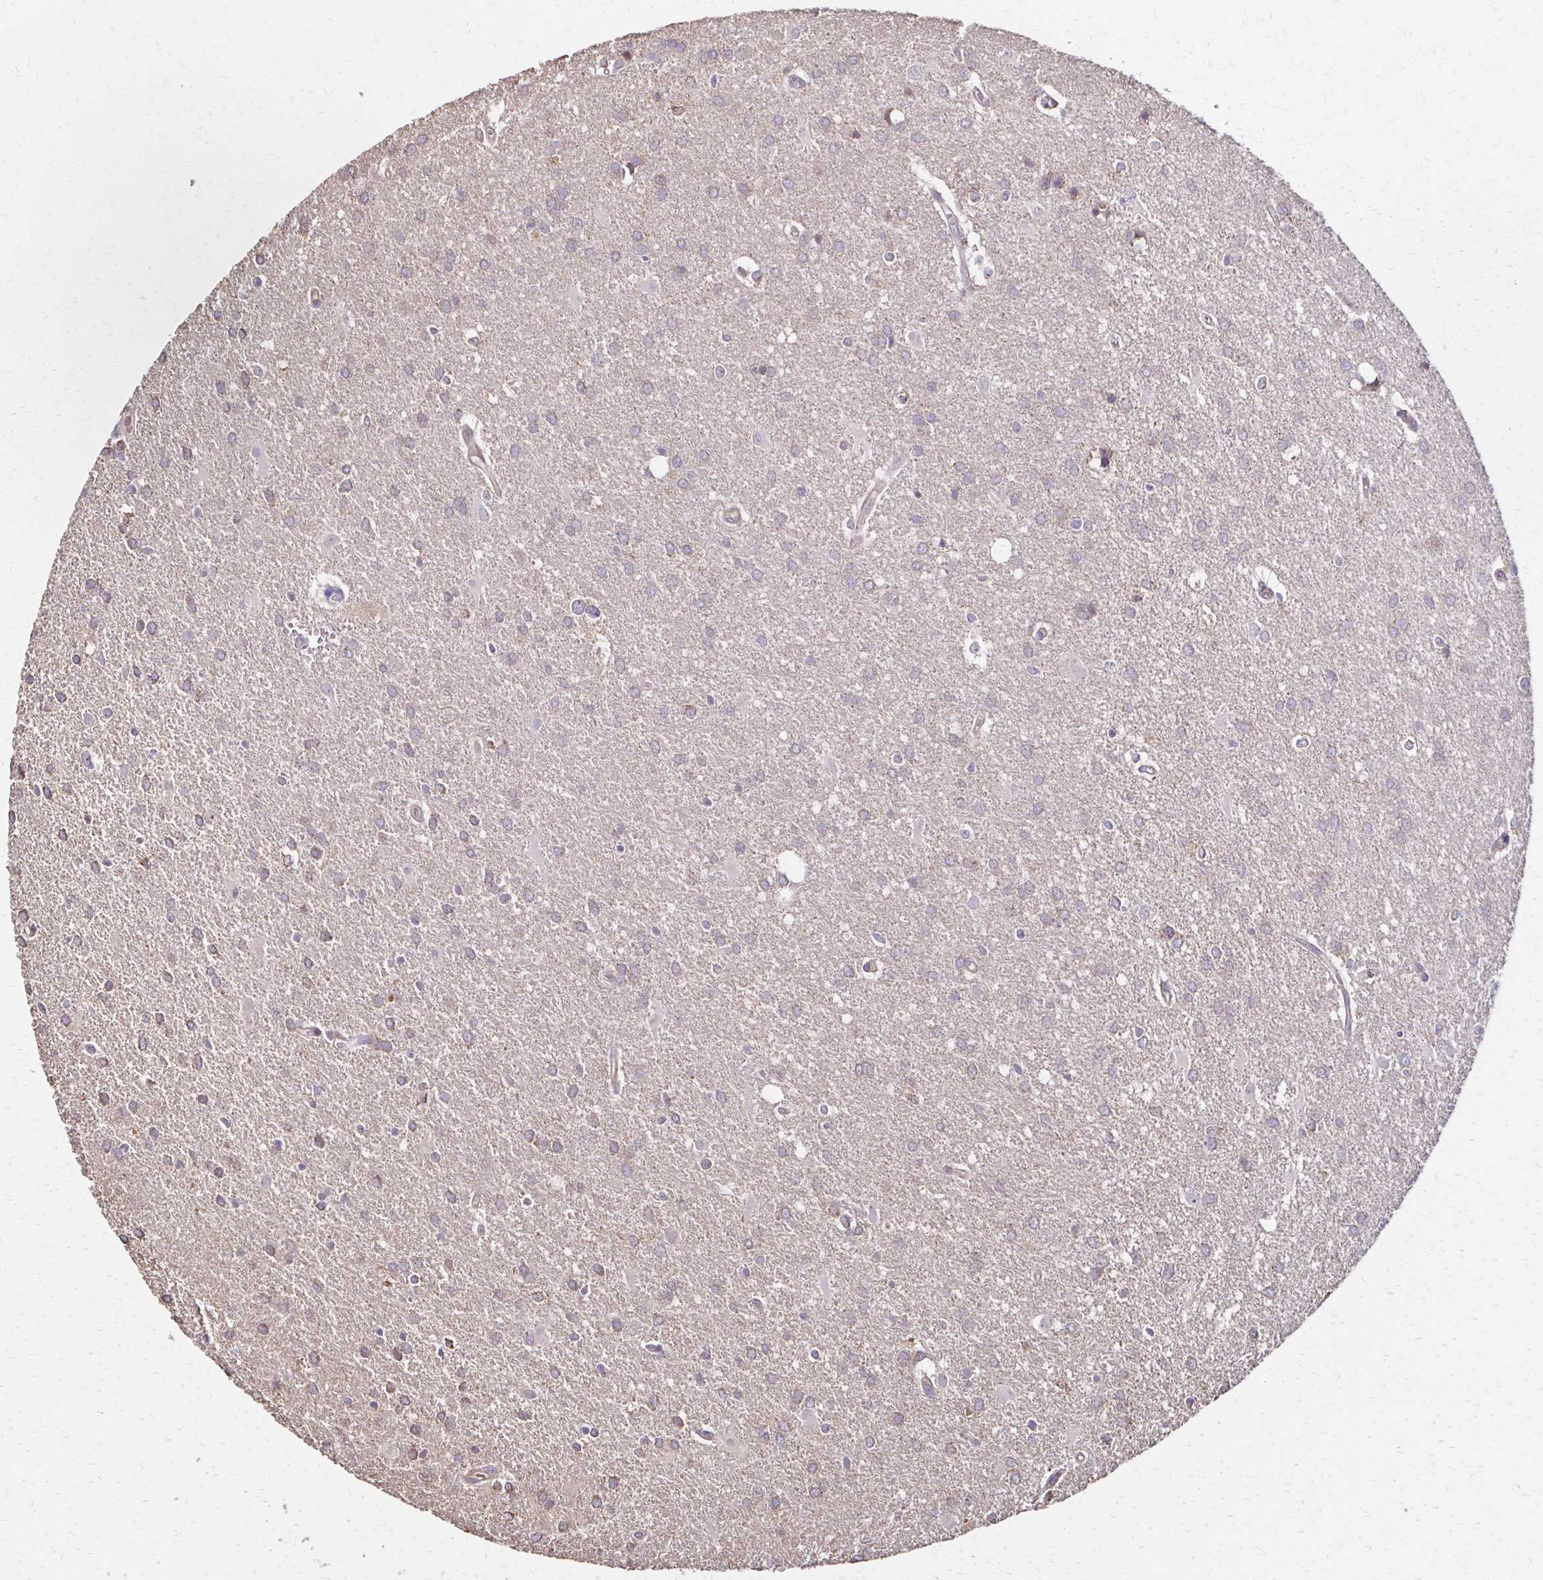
{"staining": {"intensity": "weak", "quantity": "25%-75%", "location": "cytoplasmic/membranous"}, "tissue": "glioma", "cell_type": "Tumor cells", "image_type": "cancer", "snomed": [{"axis": "morphology", "description": "Glioma, malignant, Low grade"}, {"axis": "topography", "description": "Brain"}], "caption": "A high-resolution histopathology image shows immunohistochemistry (IHC) staining of low-grade glioma (malignant), which displays weak cytoplasmic/membranous staining in approximately 25%-75% of tumor cells. (Brightfield microscopy of DAB IHC at high magnification).", "gene": "IL18BP", "patient": {"sex": "male", "age": 66}}